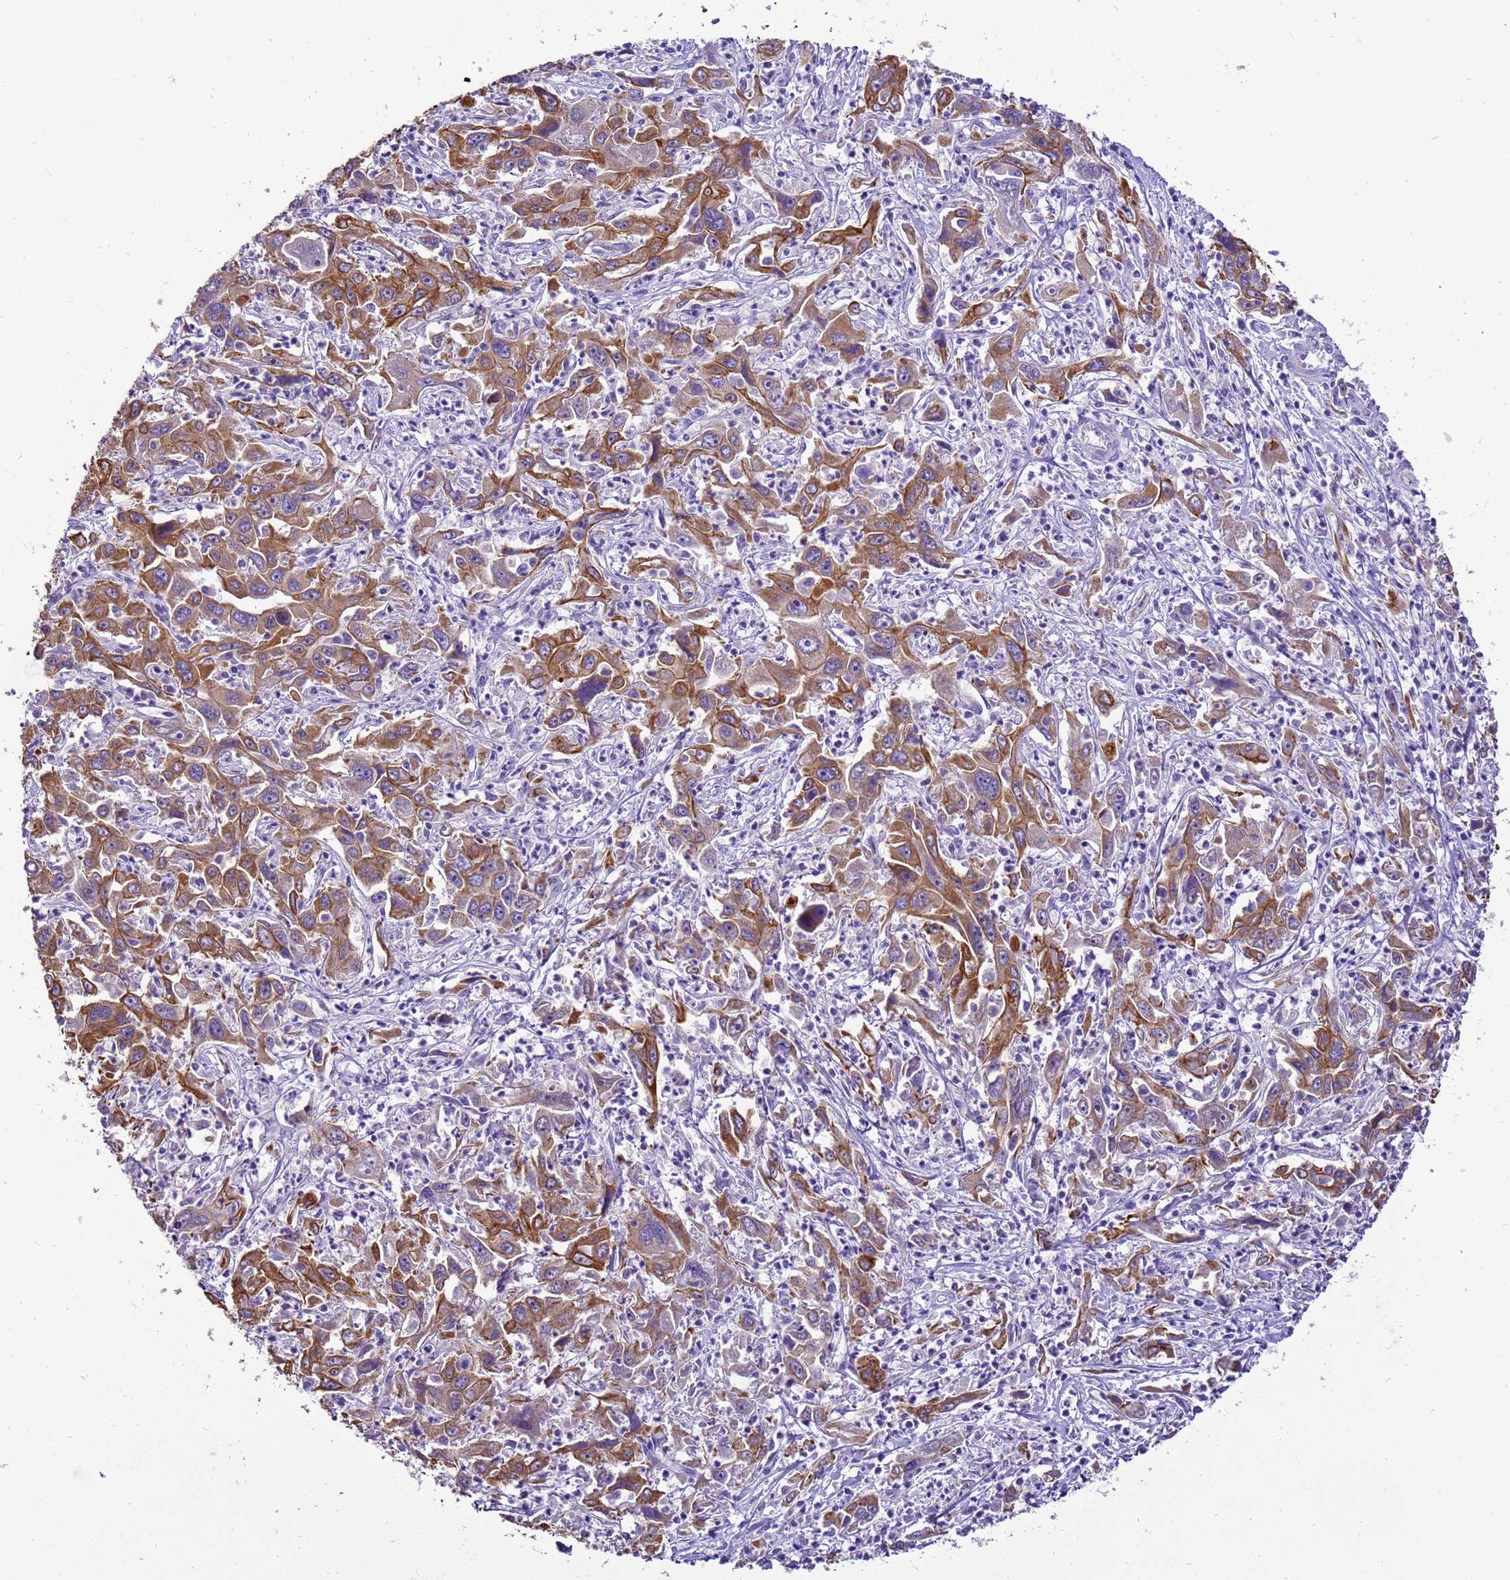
{"staining": {"intensity": "moderate", "quantity": ">75%", "location": "cytoplasmic/membranous"}, "tissue": "liver cancer", "cell_type": "Tumor cells", "image_type": "cancer", "snomed": [{"axis": "morphology", "description": "Carcinoma, Hepatocellular, NOS"}, {"axis": "topography", "description": "Liver"}], "caption": "Tumor cells demonstrate moderate cytoplasmic/membranous expression in approximately >75% of cells in liver cancer (hepatocellular carcinoma). (DAB IHC with brightfield microscopy, high magnification).", "gene": "PIEZO2", "patient": {"sex": "male", "age": 63}}